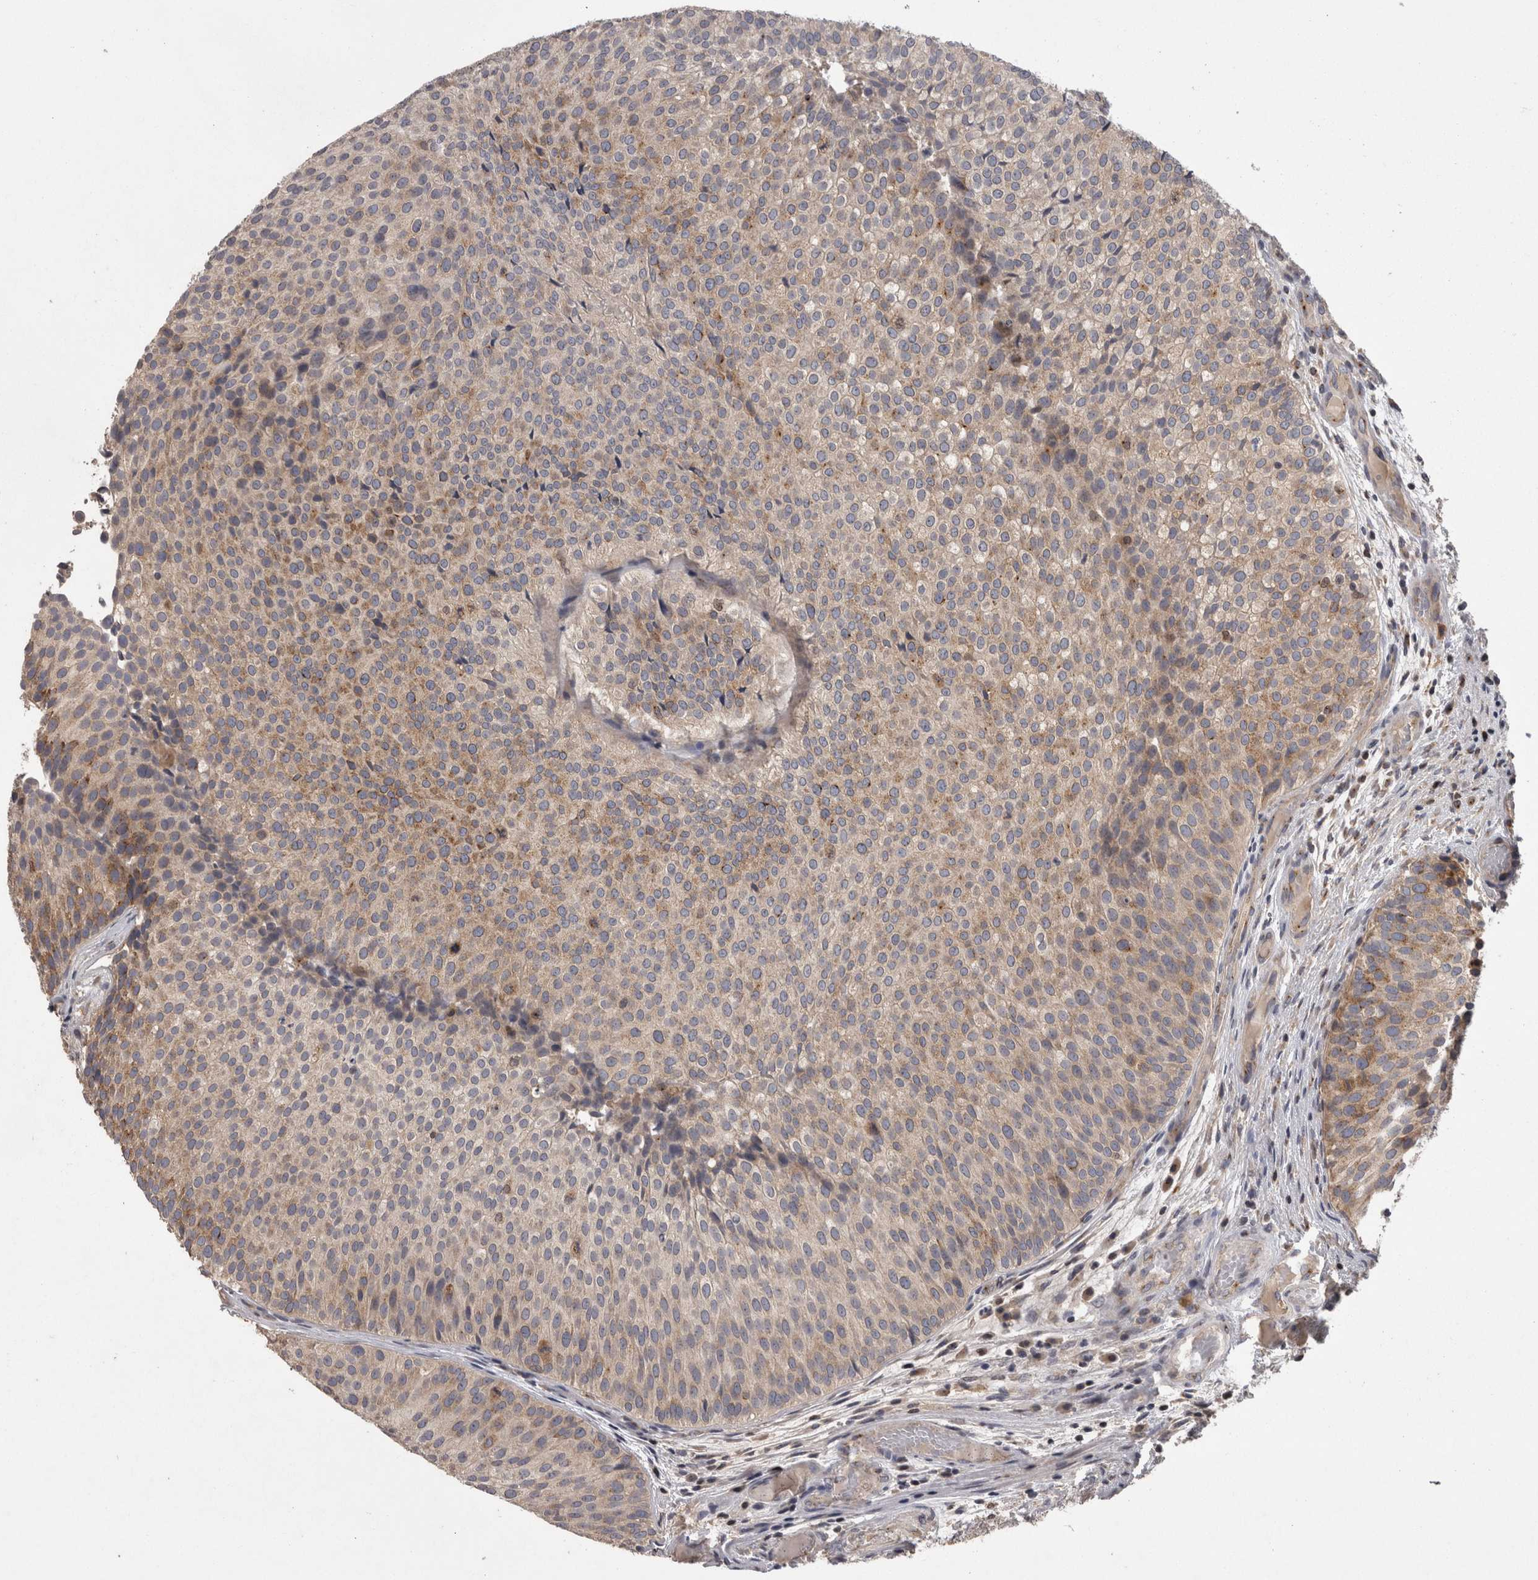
{"staining": {"intensity": "weak", "quantity": "25%-75%", "location": "cytoplasmic/membranous"}, "tissue": "urothelial cancer", "cell_type": "Tumor cells", "image_type": "cancer", "snomed": [{"axis": "morphology", "description": "Urothelial carcinoma, Low grade"}, {"axis": "topography", "description": "Urinary bladder"}], "caption": "Protein staining of urothelial carcinoma (low-grade) tissue exhibits weak cytoplasmic/membranous expression in about 25%-75% of tumor cells.", "gene": "PCM1", "patient": {"sex": "male", "age": 86}}